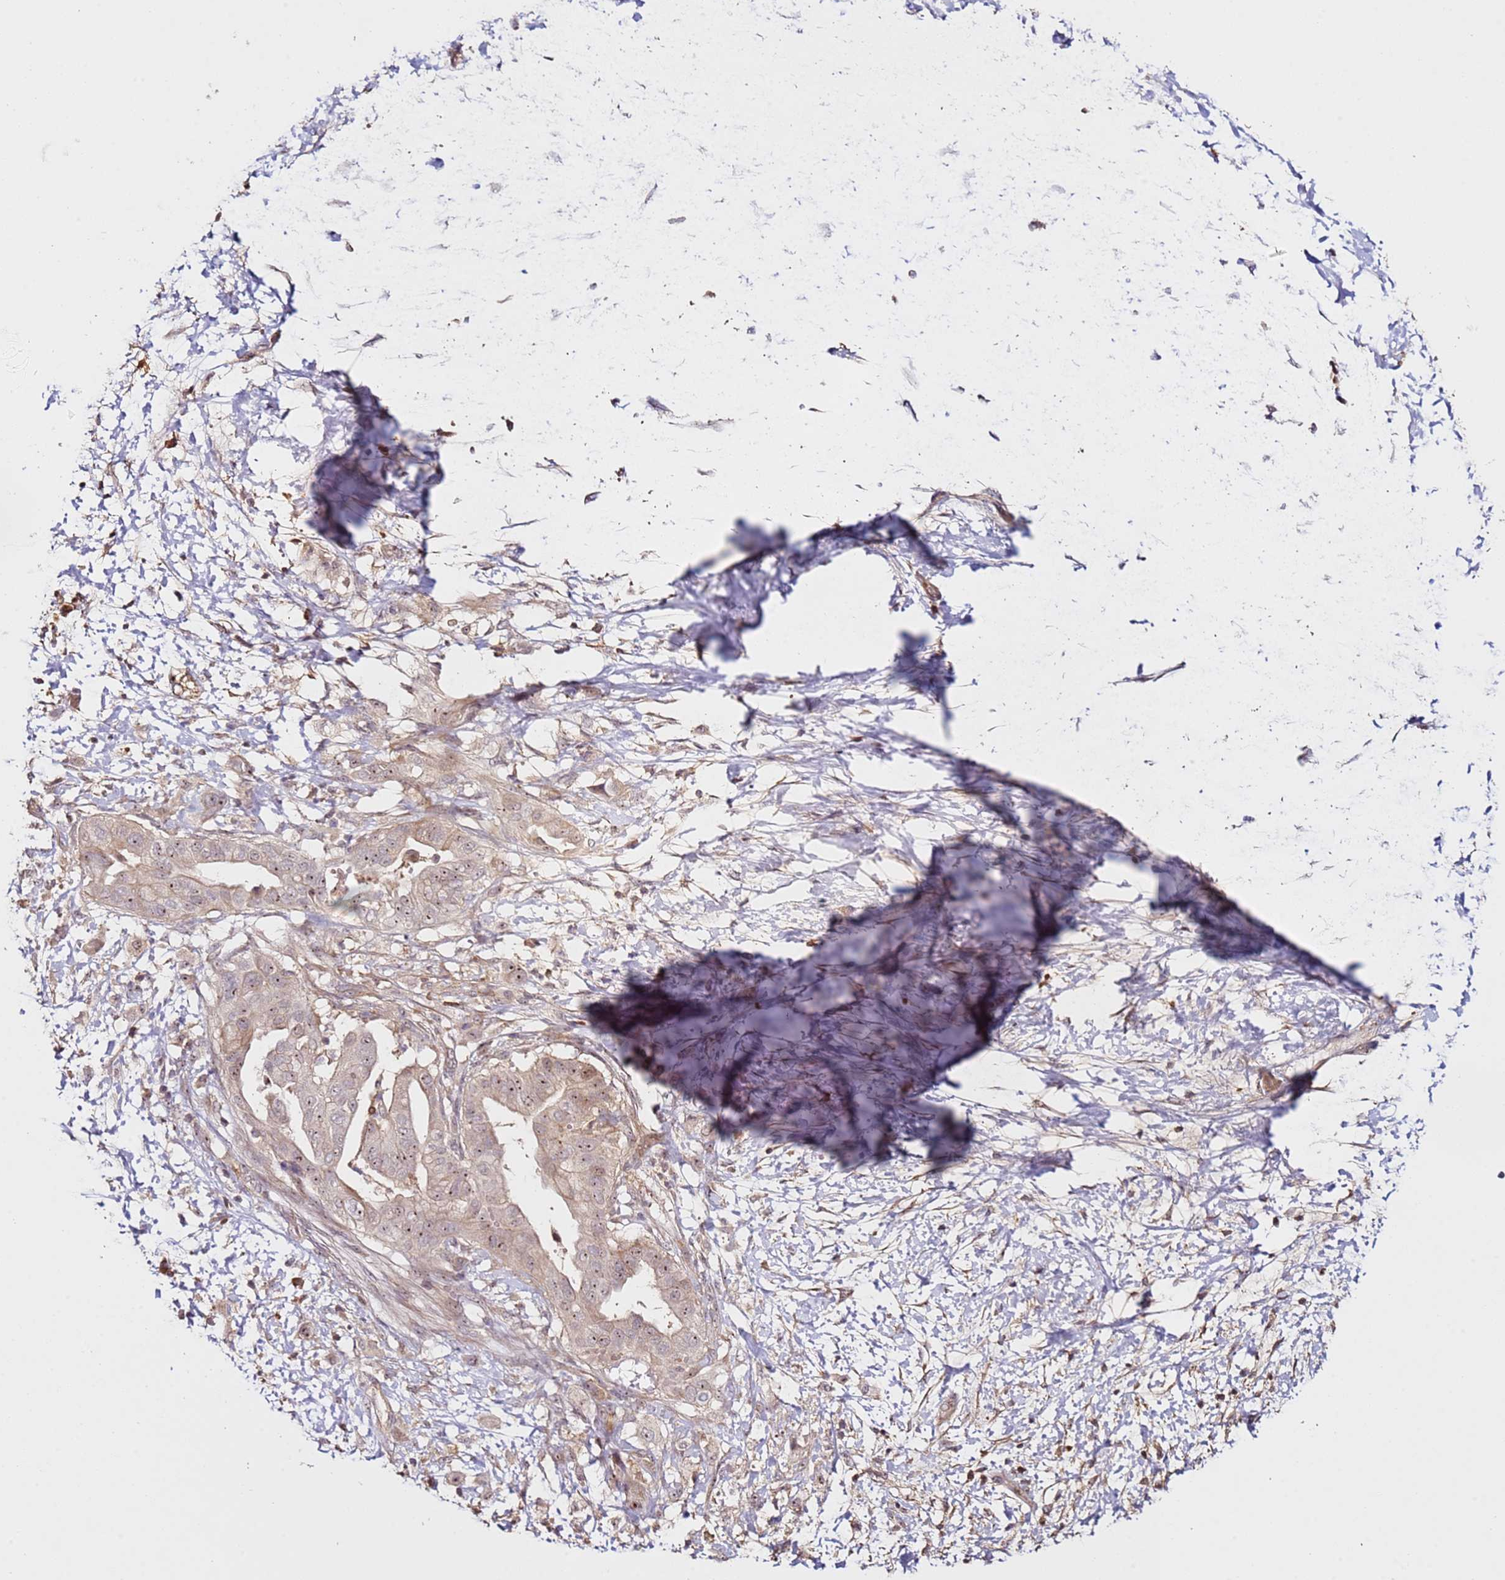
{"staining": {"intensity": "weak", "quantity": ">75%", "location": "cytoplasmic/membranous,nuclear"}, "tissue": "pancreatic cancer", "cell_type": "Tumor cells", "image_type": "cancer", "snomed": [{"axis": "morphology", "description": "Adenocarcinoma, NOS"}, {"axis": "topography", "description": "Pancreas"}], "caption": "Protein staining demonstrates weak cytoplasmic/membranous and nuclear staining in about >75% of tumor cells in pancreatic cancer (adenocarcinoma).", "gene": "DDX27", "patient": {"sex": "male", "age": 68}}